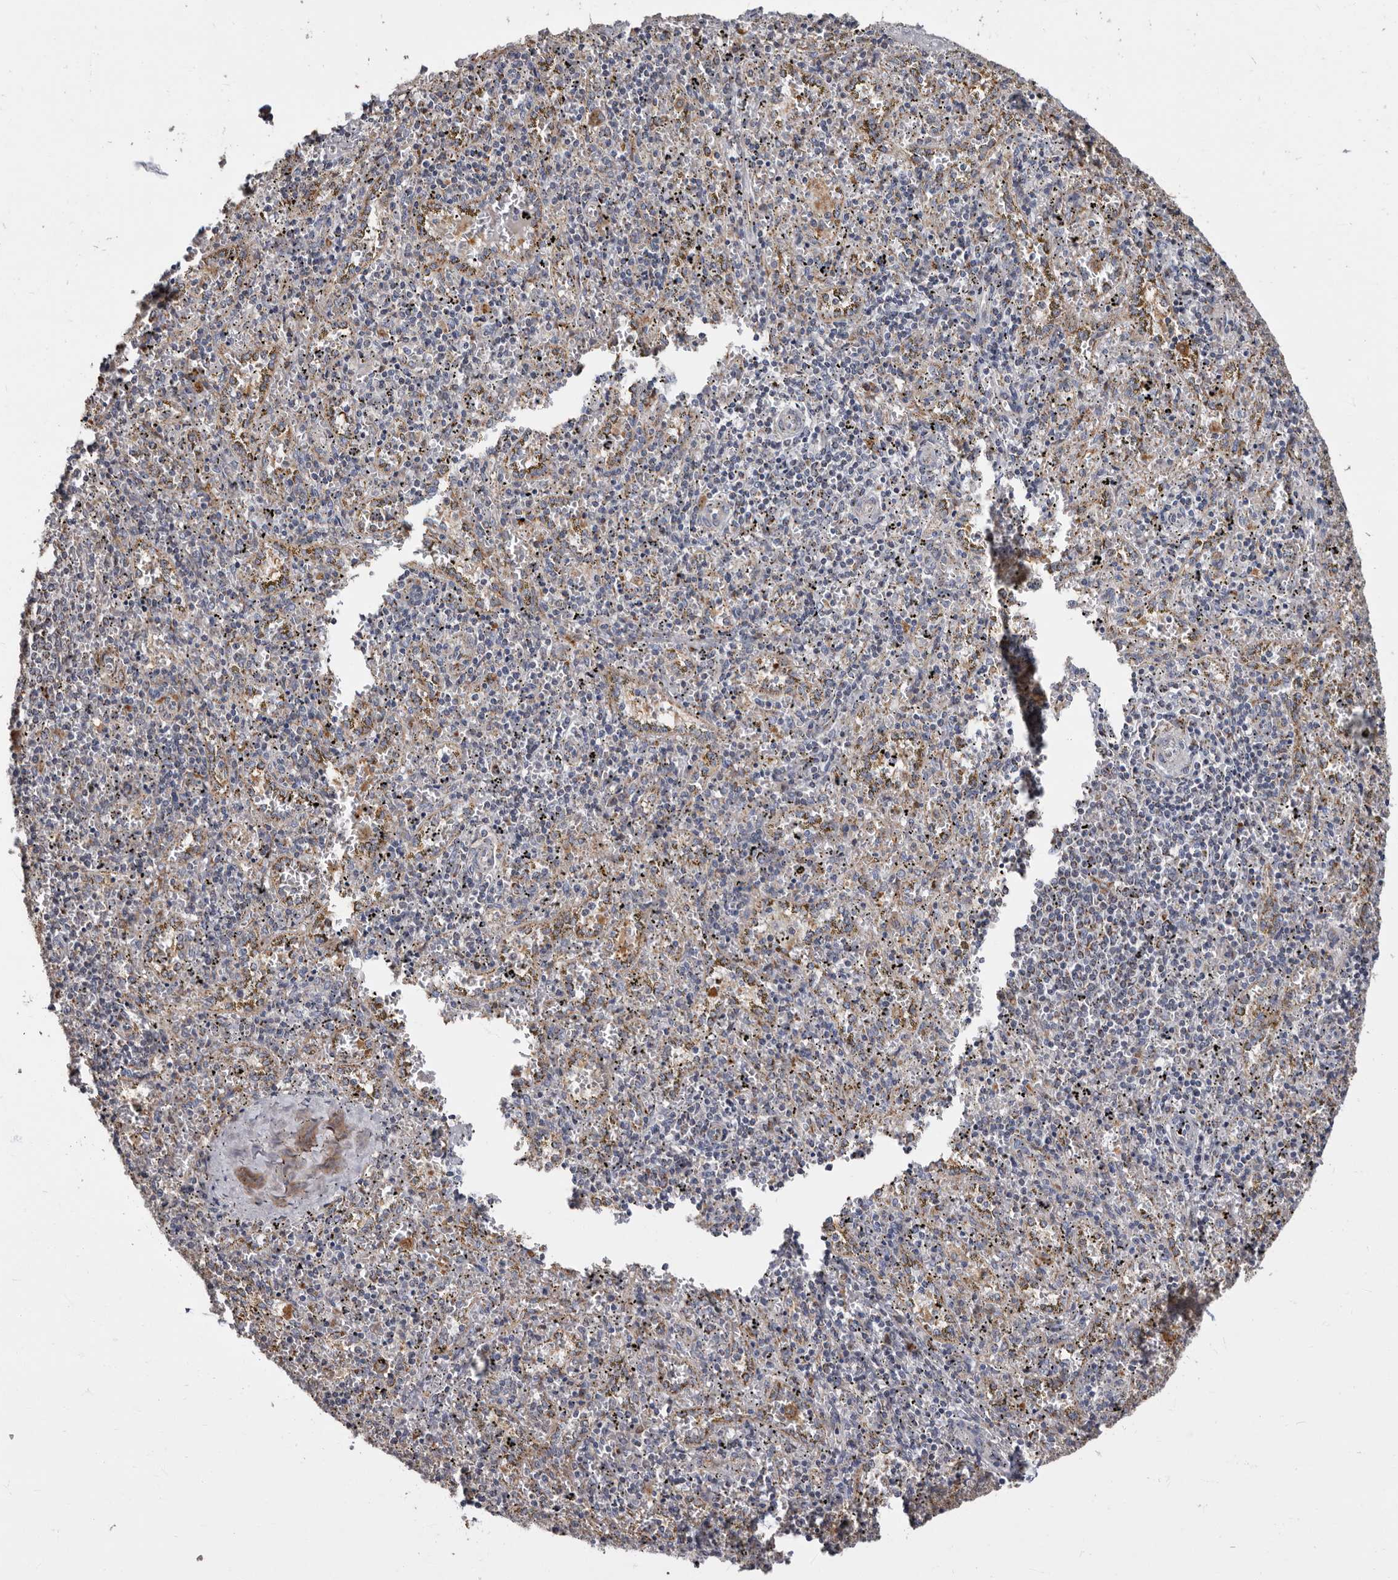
{"staining": {"intensity": "negative", "quantity": "none", "location": "none"}, "tissue": "spleen", "cell_type": "Cells in red pulp", "image_type": "normal", "snomed": [{"axis": "morphology", "description": "Normal tissue, NOS"}, {"axis": "topography", "description": "Spleen"}], "caption": "Immunohistochemical staining of unremarkable human spleen demonstrates no significant staining in cells in red pulp. (Stains: DAB (3,3'-diaminobenzidine) IHC with hematoxylin counter stain, Microscopy: brightfield microscopy at high magnification).", "gene": "MRPL18", "patient": {"sex": "male", "age": 11}}